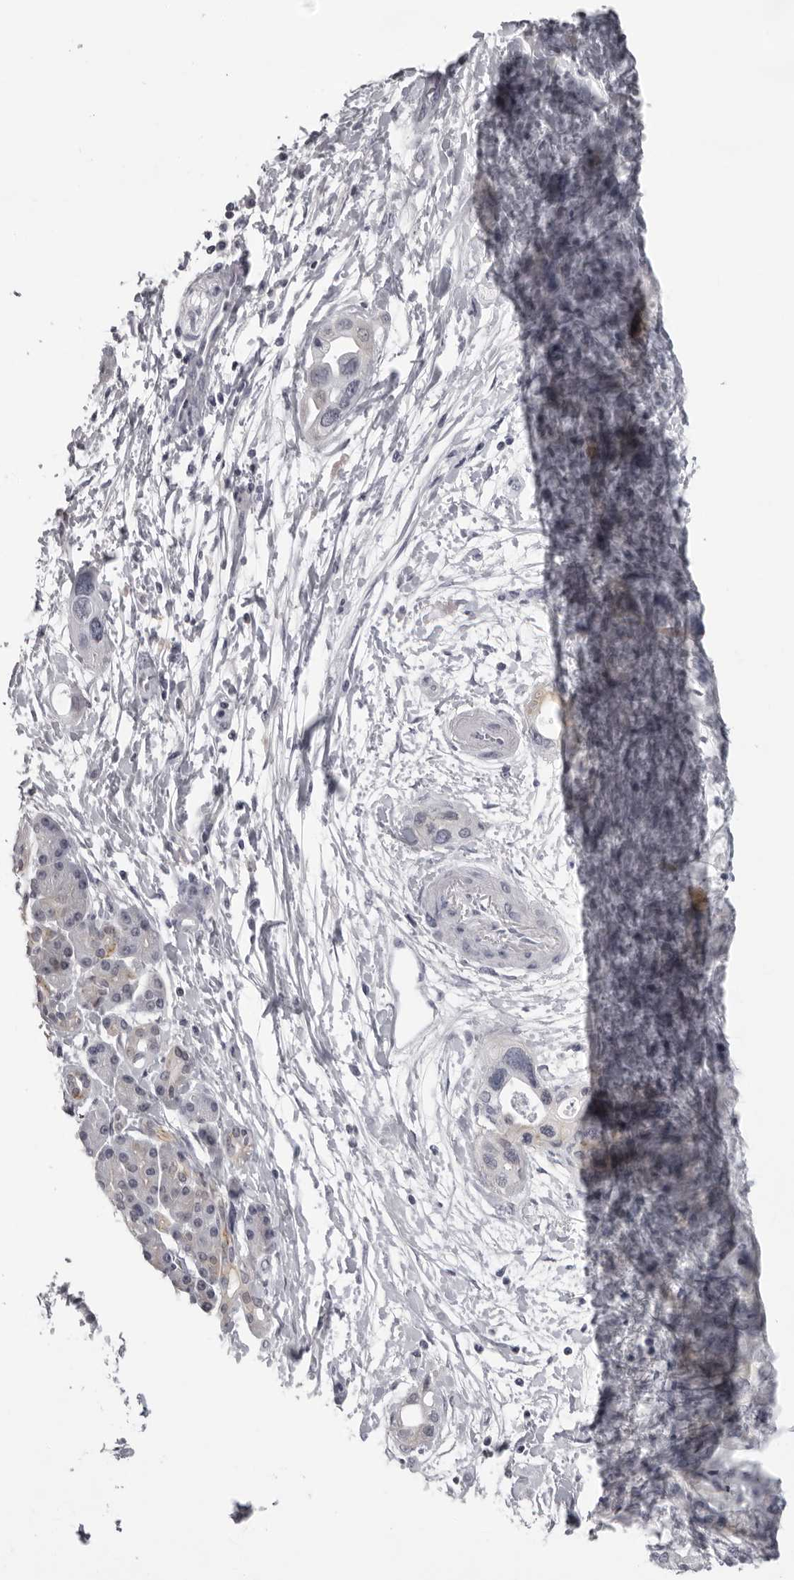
{"staining": {"intensity": "negative", "quantity": "none", "location": "none"}, "tissue": "pancreatic cancer", "cell_type": "Tumor cells", "image_type": "cancer", "snomed": [{"axis": "morphology", "description": "Adenocarcinoma, NOS"}, {"axis": "topography", "description": "Pancreas"}], "caption": "Tumor cells show no significant protein staining in pancreatic cancer.", "gene": "DNALI1", "patient": {"sex": "female", "age": 77}}